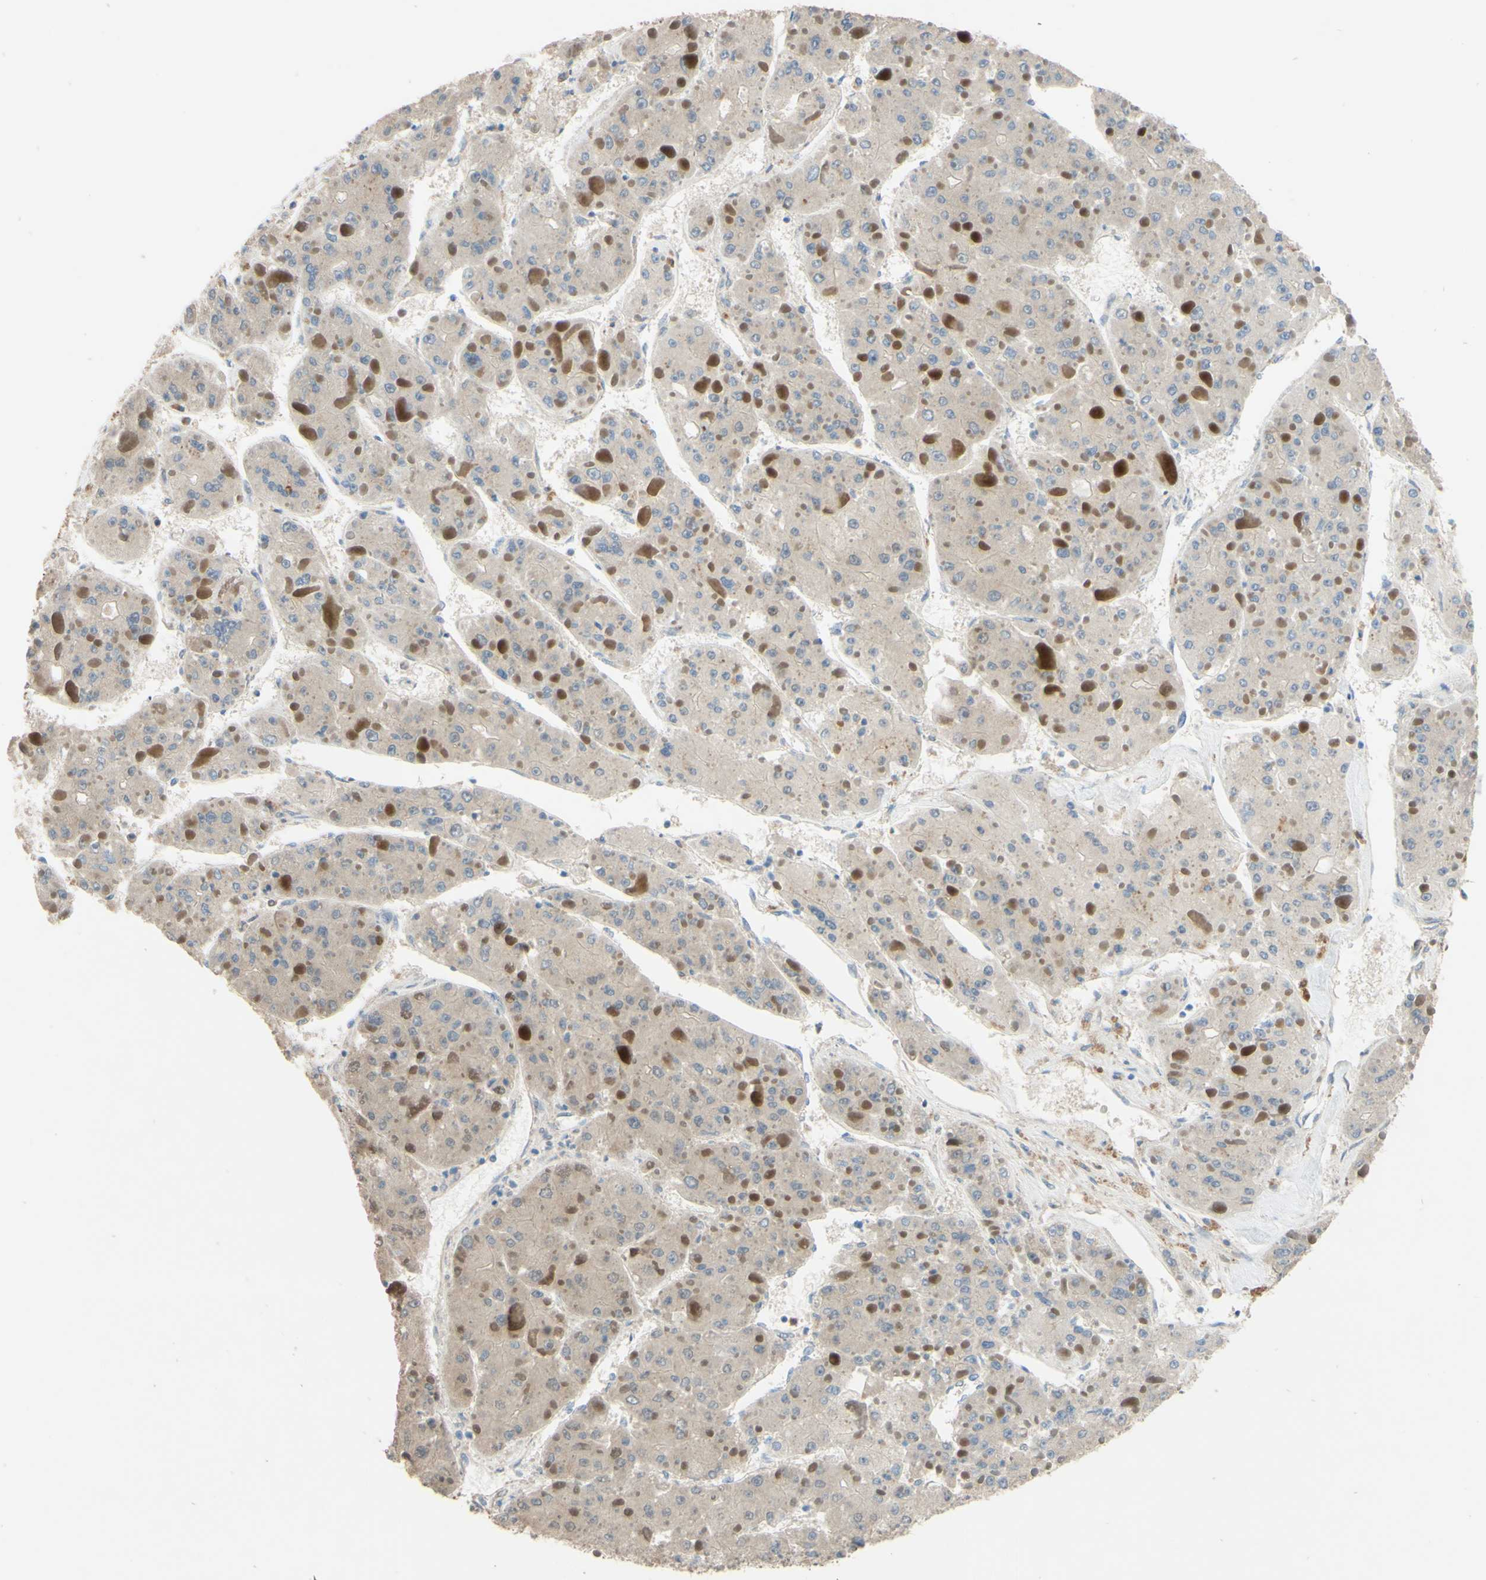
{"staining": {"intensity": "weak", "quantity": ">75%", "location": "cytoplasmic/membranous"}, "tissue": "liver cancer", "cell_type": "Tumor cells", "image_type": "cancer", "snomed": [{"axis": "morphology", "description": "Carcinoma, Hepatocellular, NOS"}, {"axis": "topography", "description": "Liver"}], "caption": "Protein expression analysis of human liver cancer (hepatocellular carcinoma) reveals weak cytoplasmic/membranous expression in about >75% of tumor cells. The staining was performed using DAB (3,3'-diaminobenzidine), with brown indicating positive protein expression. Nuclei are stained blue with hematoxylin.", "gene": "SMIM19", "patient": {"sex": "female", "age": 73}}